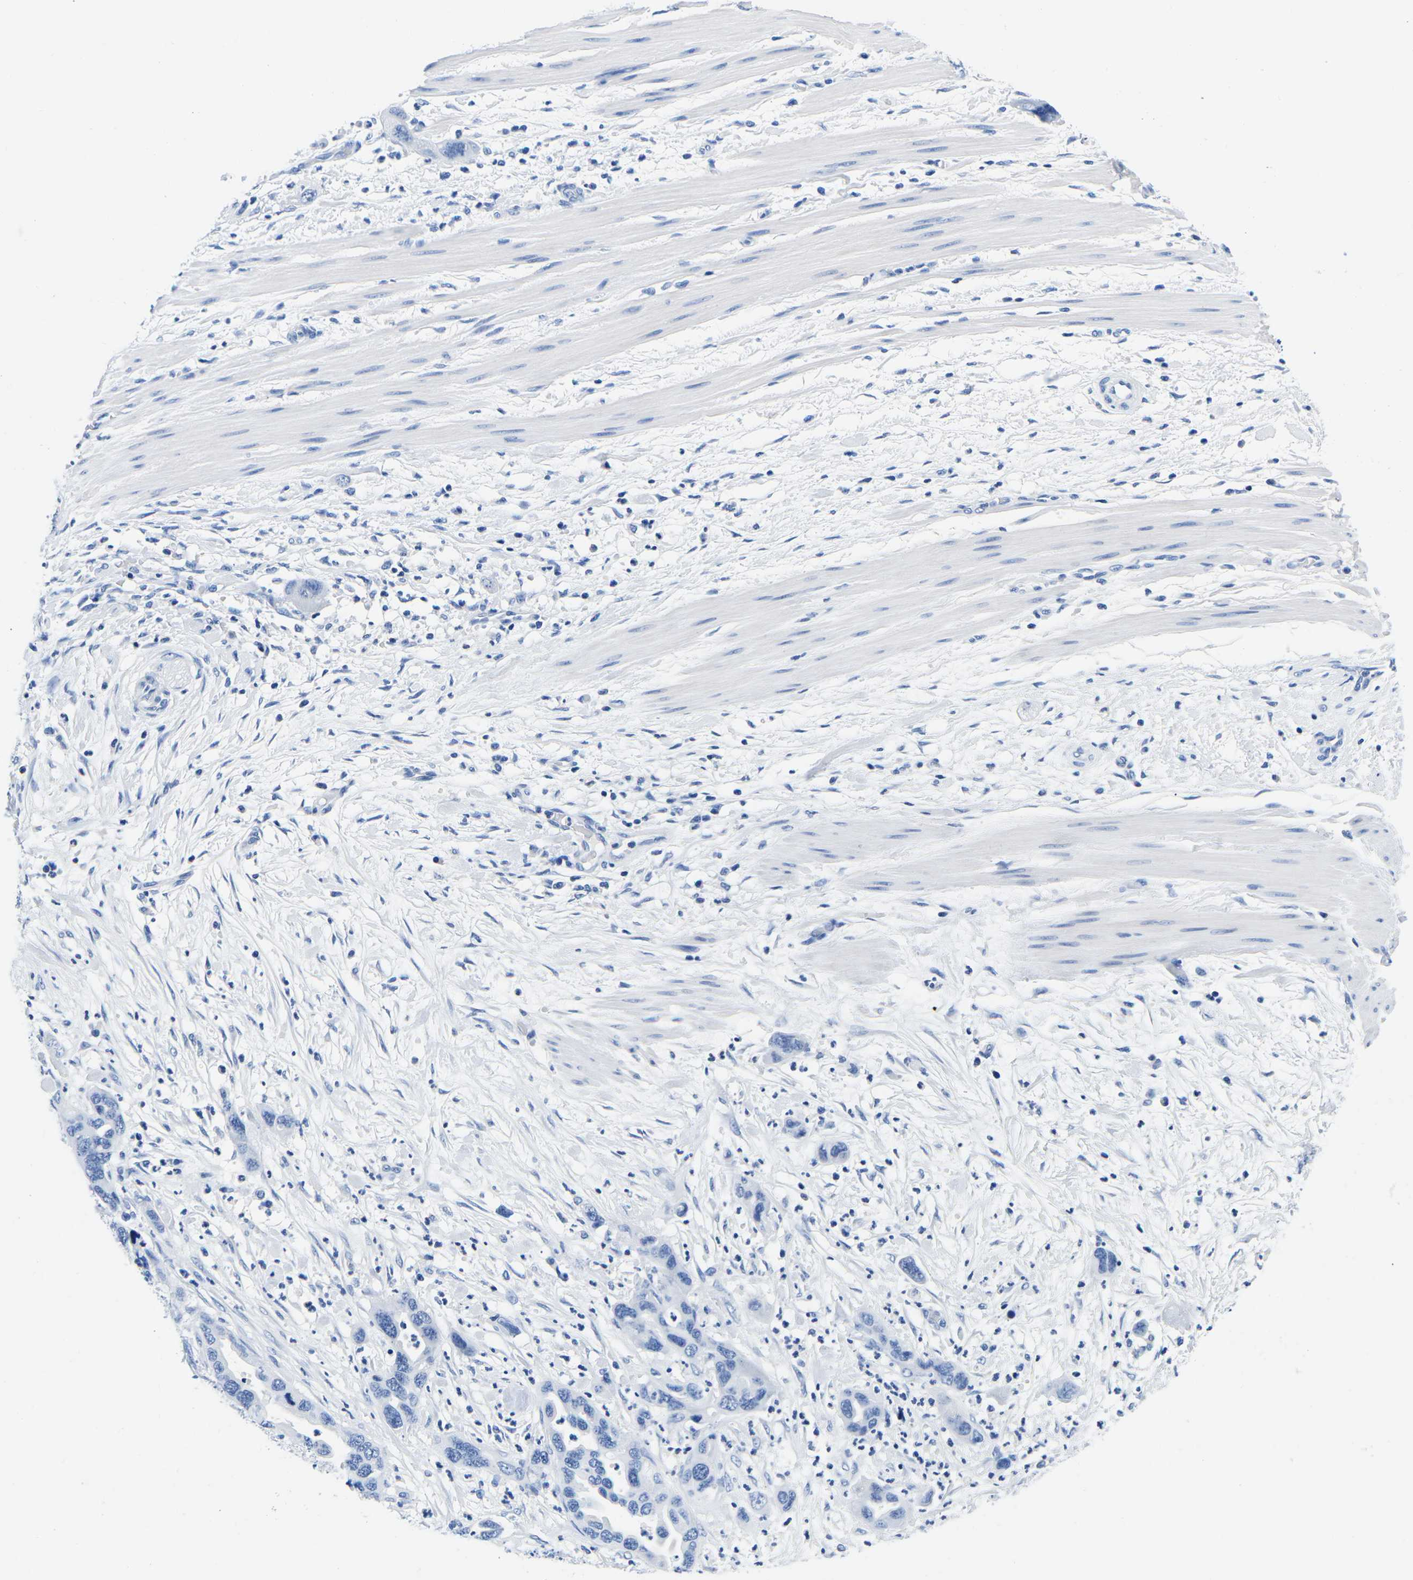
{"staining": {"intensity": "negative", "quantity": "none", "location": "none"}, "tissue": "pancreatic cancer", "cell_type": "Tumor cells", "image_type": "cancer", "snomed": [{"axis": "morphology", "description": "Adenocarcinoma, NOS"}, {"axis": "topography", "description": "Pancreas"}], "caption": "Micrograph shows no protein positivity in tumor cells of pancreatic cancer tissue.", "gene": "CYP1A2", "patient": {"sex": "female", "age": 71}}